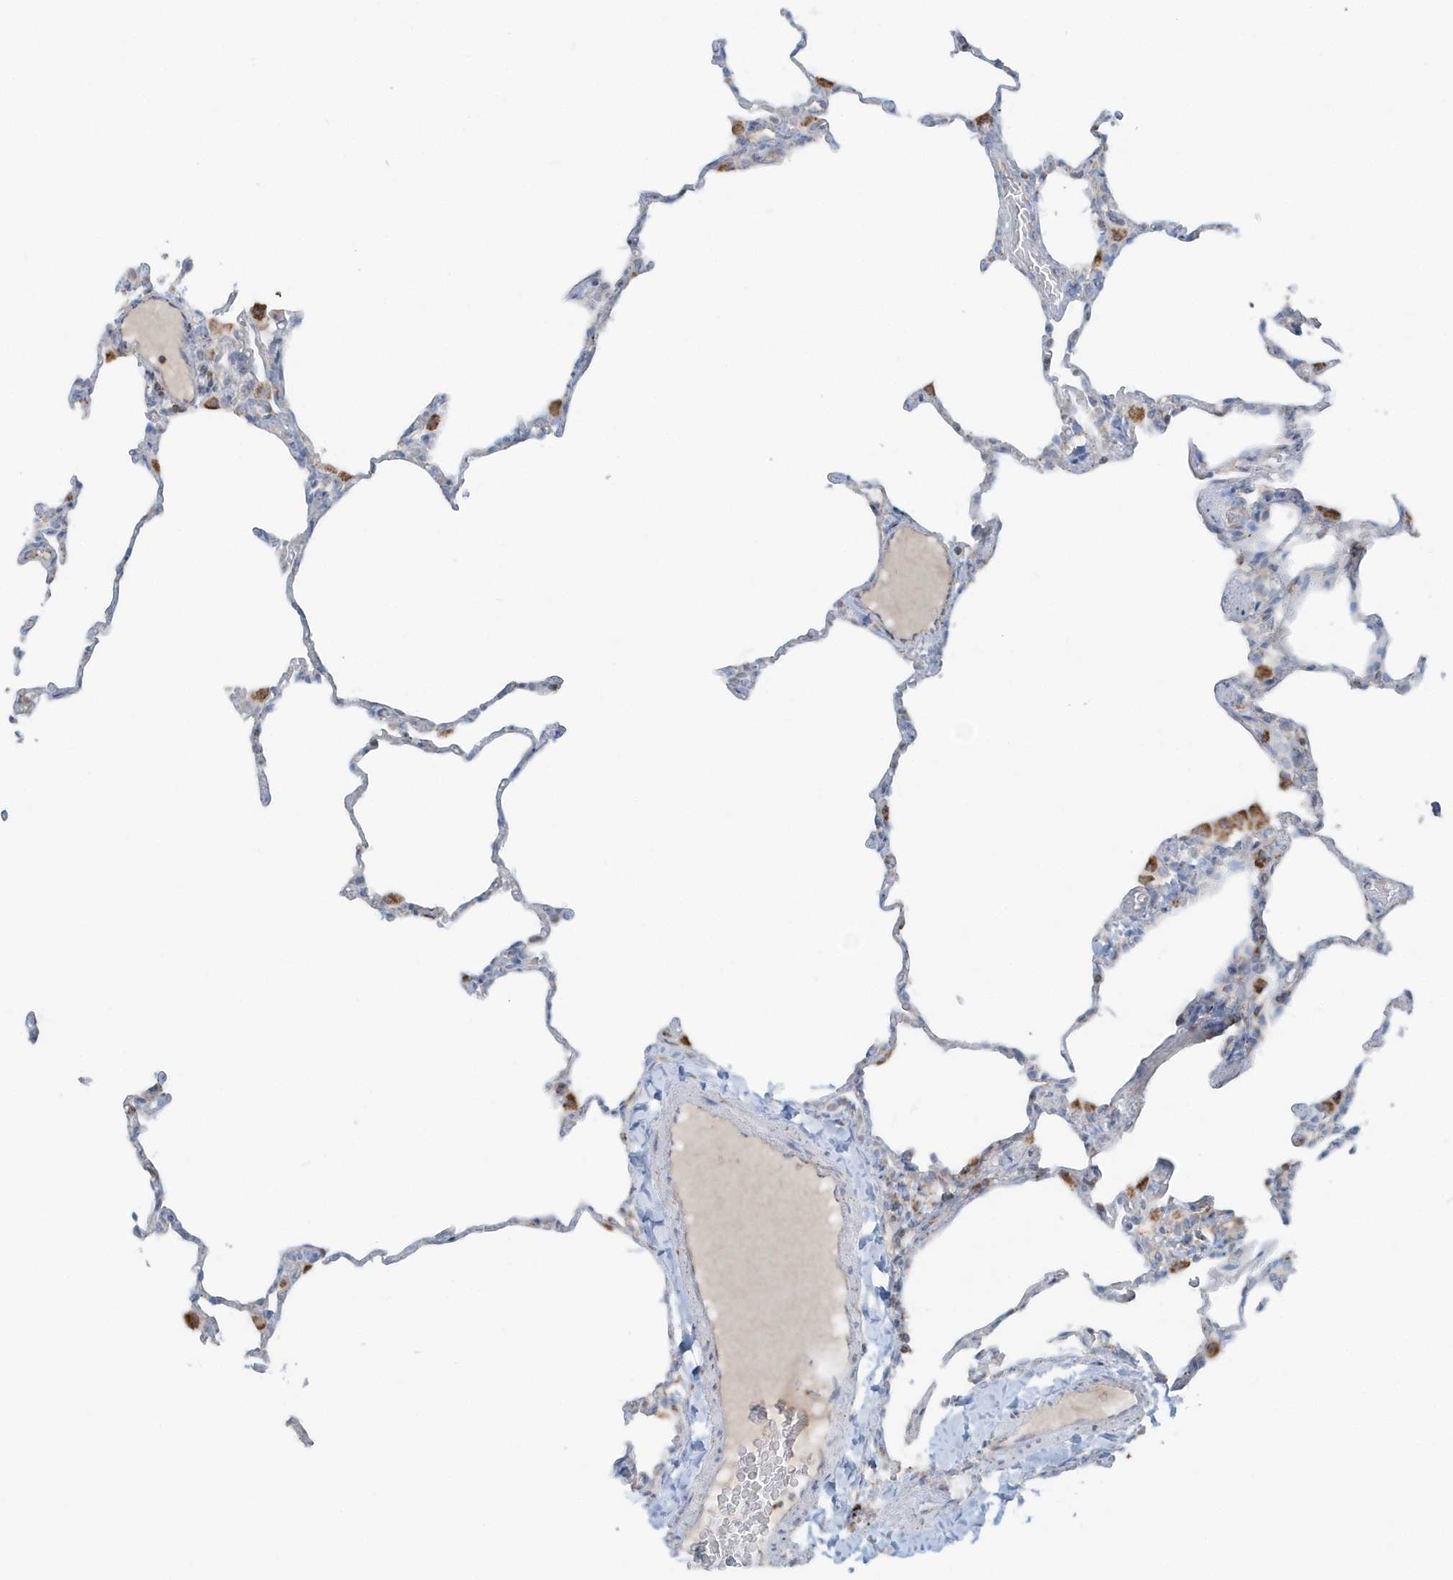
{"staining": {"intensity": "negative", "quantity": "none", "location": "none"}, "tissue": "lung", "cell_type": "Alveolar cells", "image_type": "normal", "snomed": [{"axis": "morphology", "description": "Normal tissue, NOS"}, {"axis": "topography", "description": "Lung"}], "caption": "The histopathology image demonstrates no staining of alveolar cells in benign lung. Brightfield microscopy of immunohistochemistry stained with DAB (brown) and hematoxylin (blue), captured at high magnification.", "gene": "RAB11FIP3", "patient": {"sex": "male", "age": 20}}